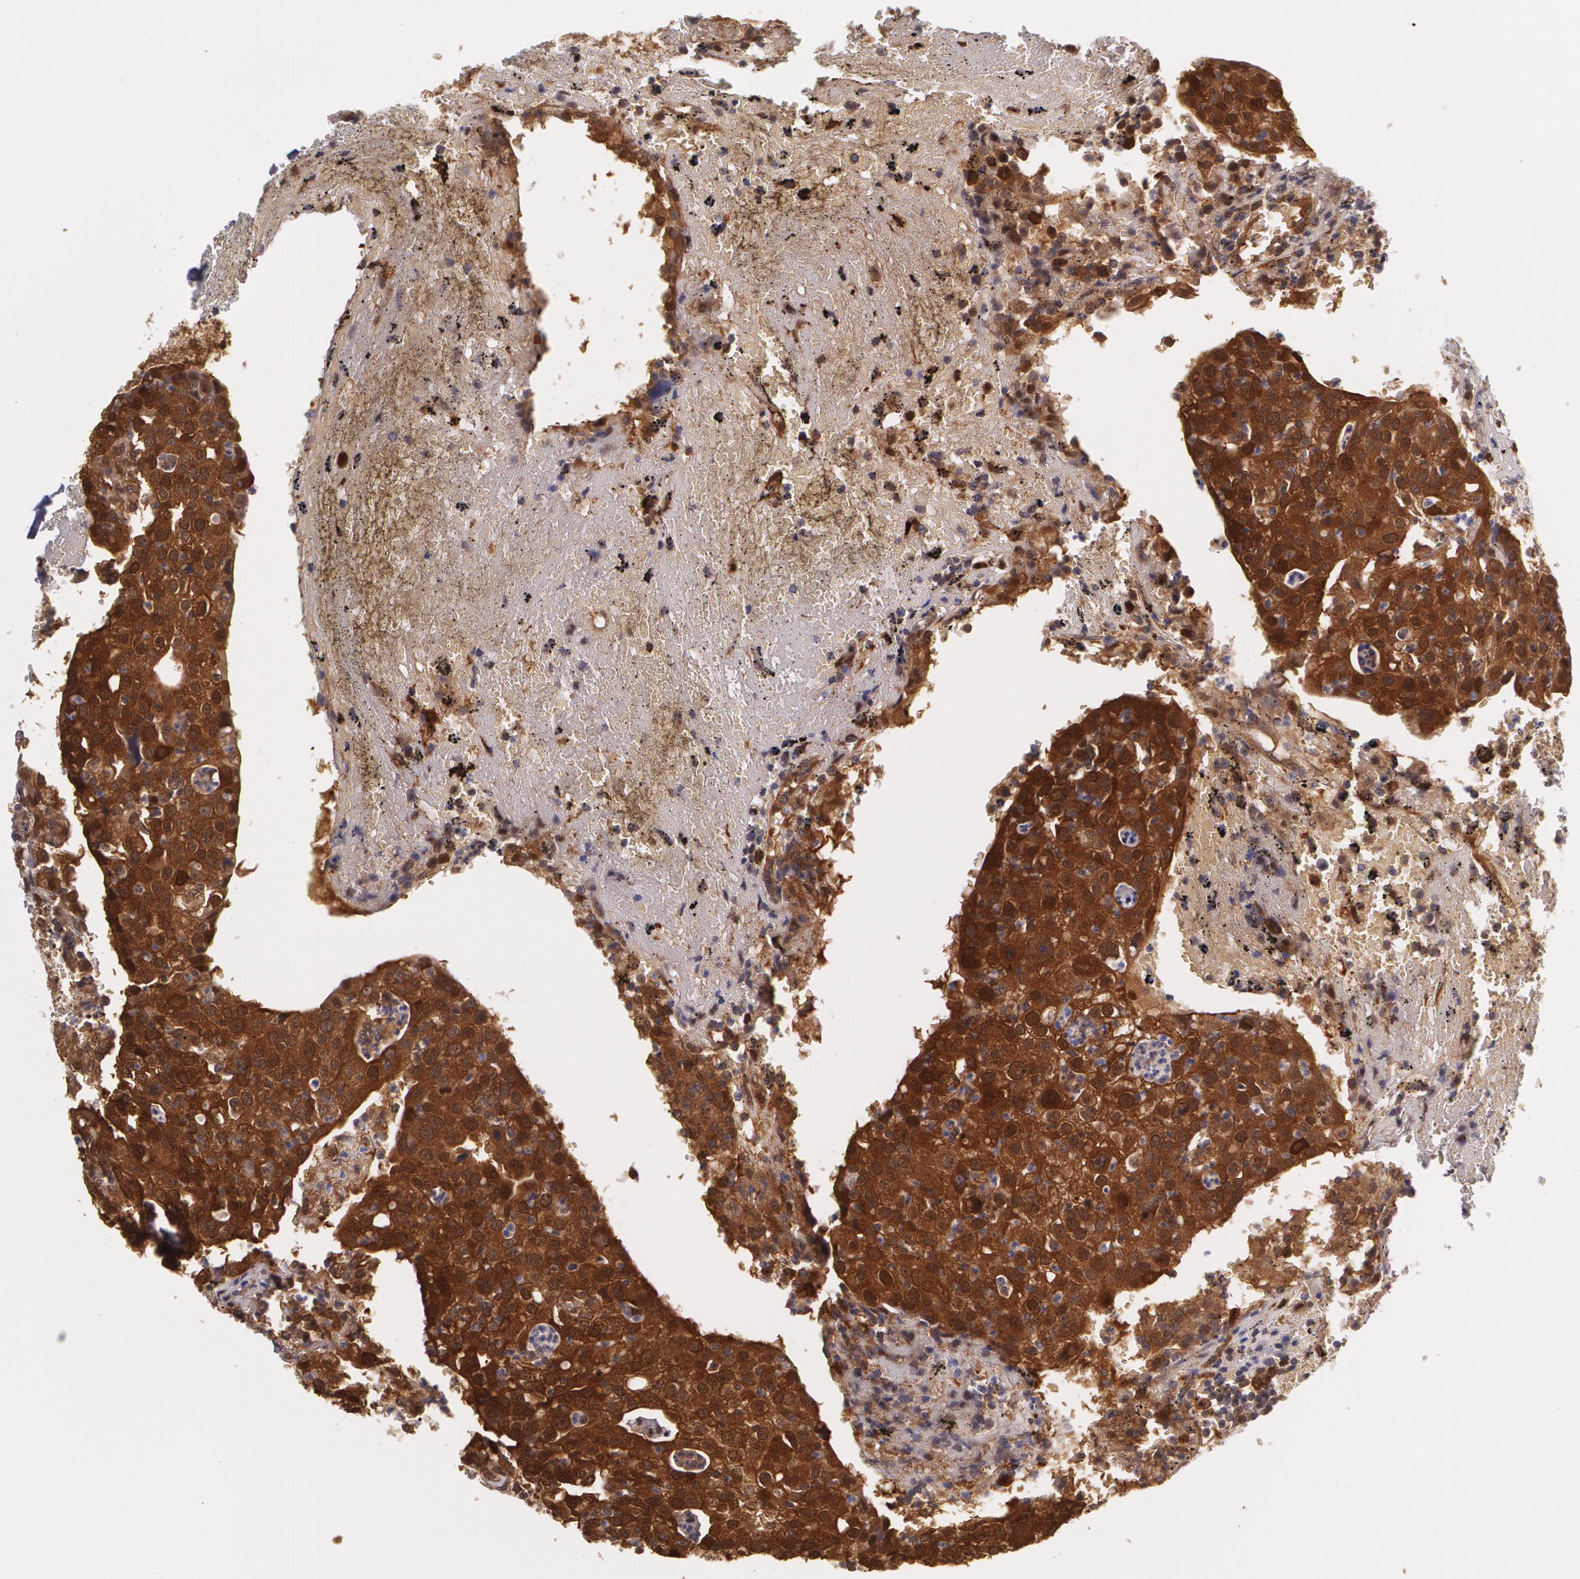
{"staining": {"intensity": "strong", "quantity": ">75%", "location": "cytoplasmic/membranous,nuclear"}, "tissue": "head and neck cancer", "cell_type": "Tumor cells", "image_type": "cancer", "snomed": [{"axis": "morphology", "description": "Adenocarcinoma, NOS"}, {"axis": "topography", "description": "Salivary gland"}, {"axis": "topography", "description": "Head-Neck"}], "caption": "Immunohistochemical staining of human adenocarcinoma (head and neck) exhibits strong cytoplasmic/membranous and nuclear protein positivity in approximately >75% of tumor cells.", "gene": "HSPH1", "patient": {"sex": "female", "age": 65}}